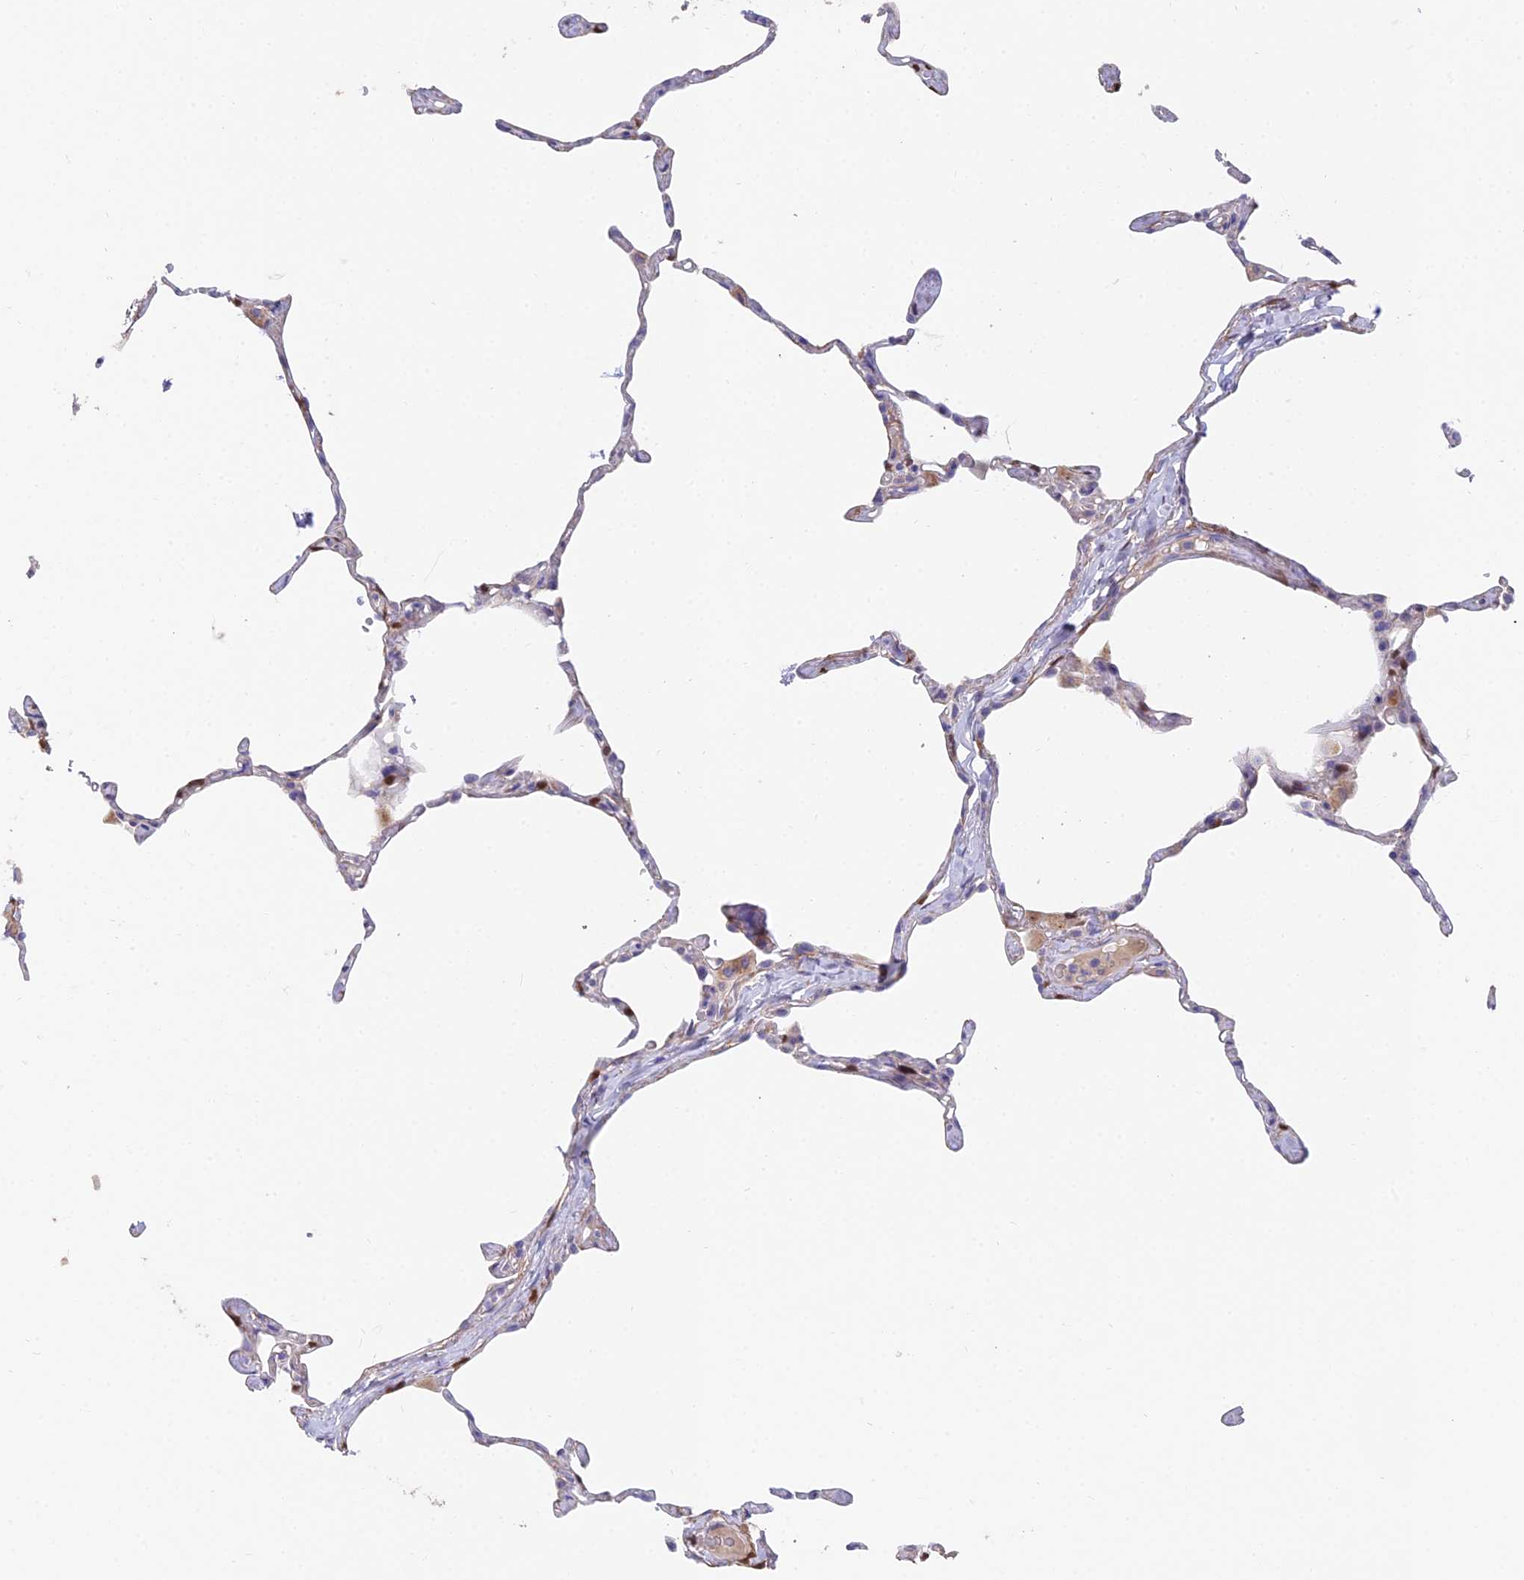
{"staining": {"intensity": "negative", "quantity": "none", "location": "none"}, "tissue": "lung", "cell_type": "Alveolar cells", "image_type": "normal", "snomed": [{"axis": "morphology", "description": "Normal tissue, NOS"}, {"axis": "topography", "description": "Lung"}], "caption": "Normal lung was stained to show a protein in brown. There is no significant staining in alveolar cells. Nuclei are stained in blue.", "gene": "FAM168B", "patient": {"sex": "male", "age": 65}}